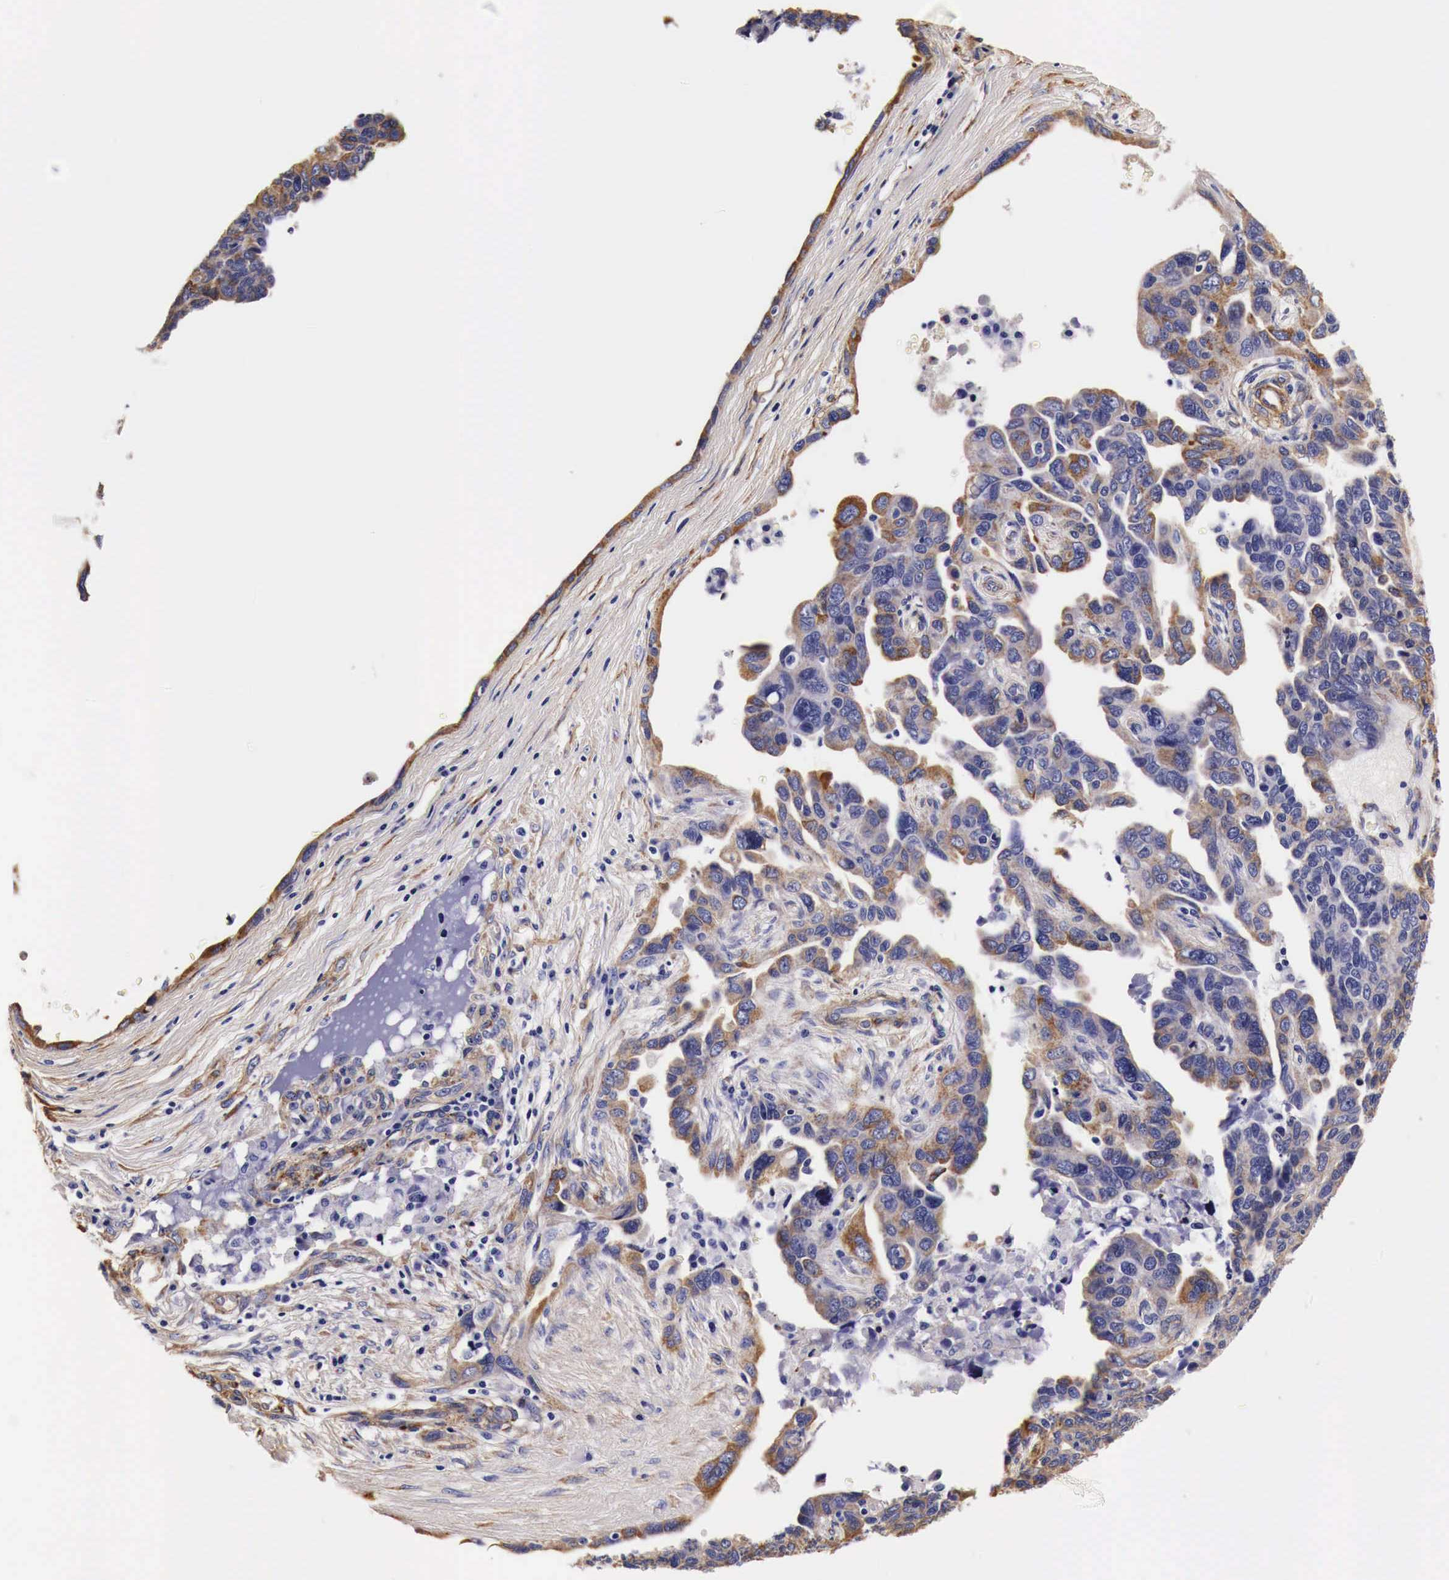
{"staining": {"intensity": "moderate", "quantity": "25%-75%", "location": "cytoplasmic/membranous"}, "tissue": "ovarian cancer", "cell_type": "Tumor cells", "image_type": "cancer", "snomed": [{"axis": "morphology", "description": "Cystadenocarcinoma, serous, NOS"}, {"axis": "topography", "description": "Ovary"}], "caption": "Immunohistochemistry (DAB (3,3'-diaminobenzidine)) staining of ovarian cancer (serous cystadenocarcinoma) reveals moderate cytoplasmic/membranous protein positivity in approximately 25%-75% of tumor cells.", "gene": "LAMB2", "patient": {"sex": "female", "age": 64}}